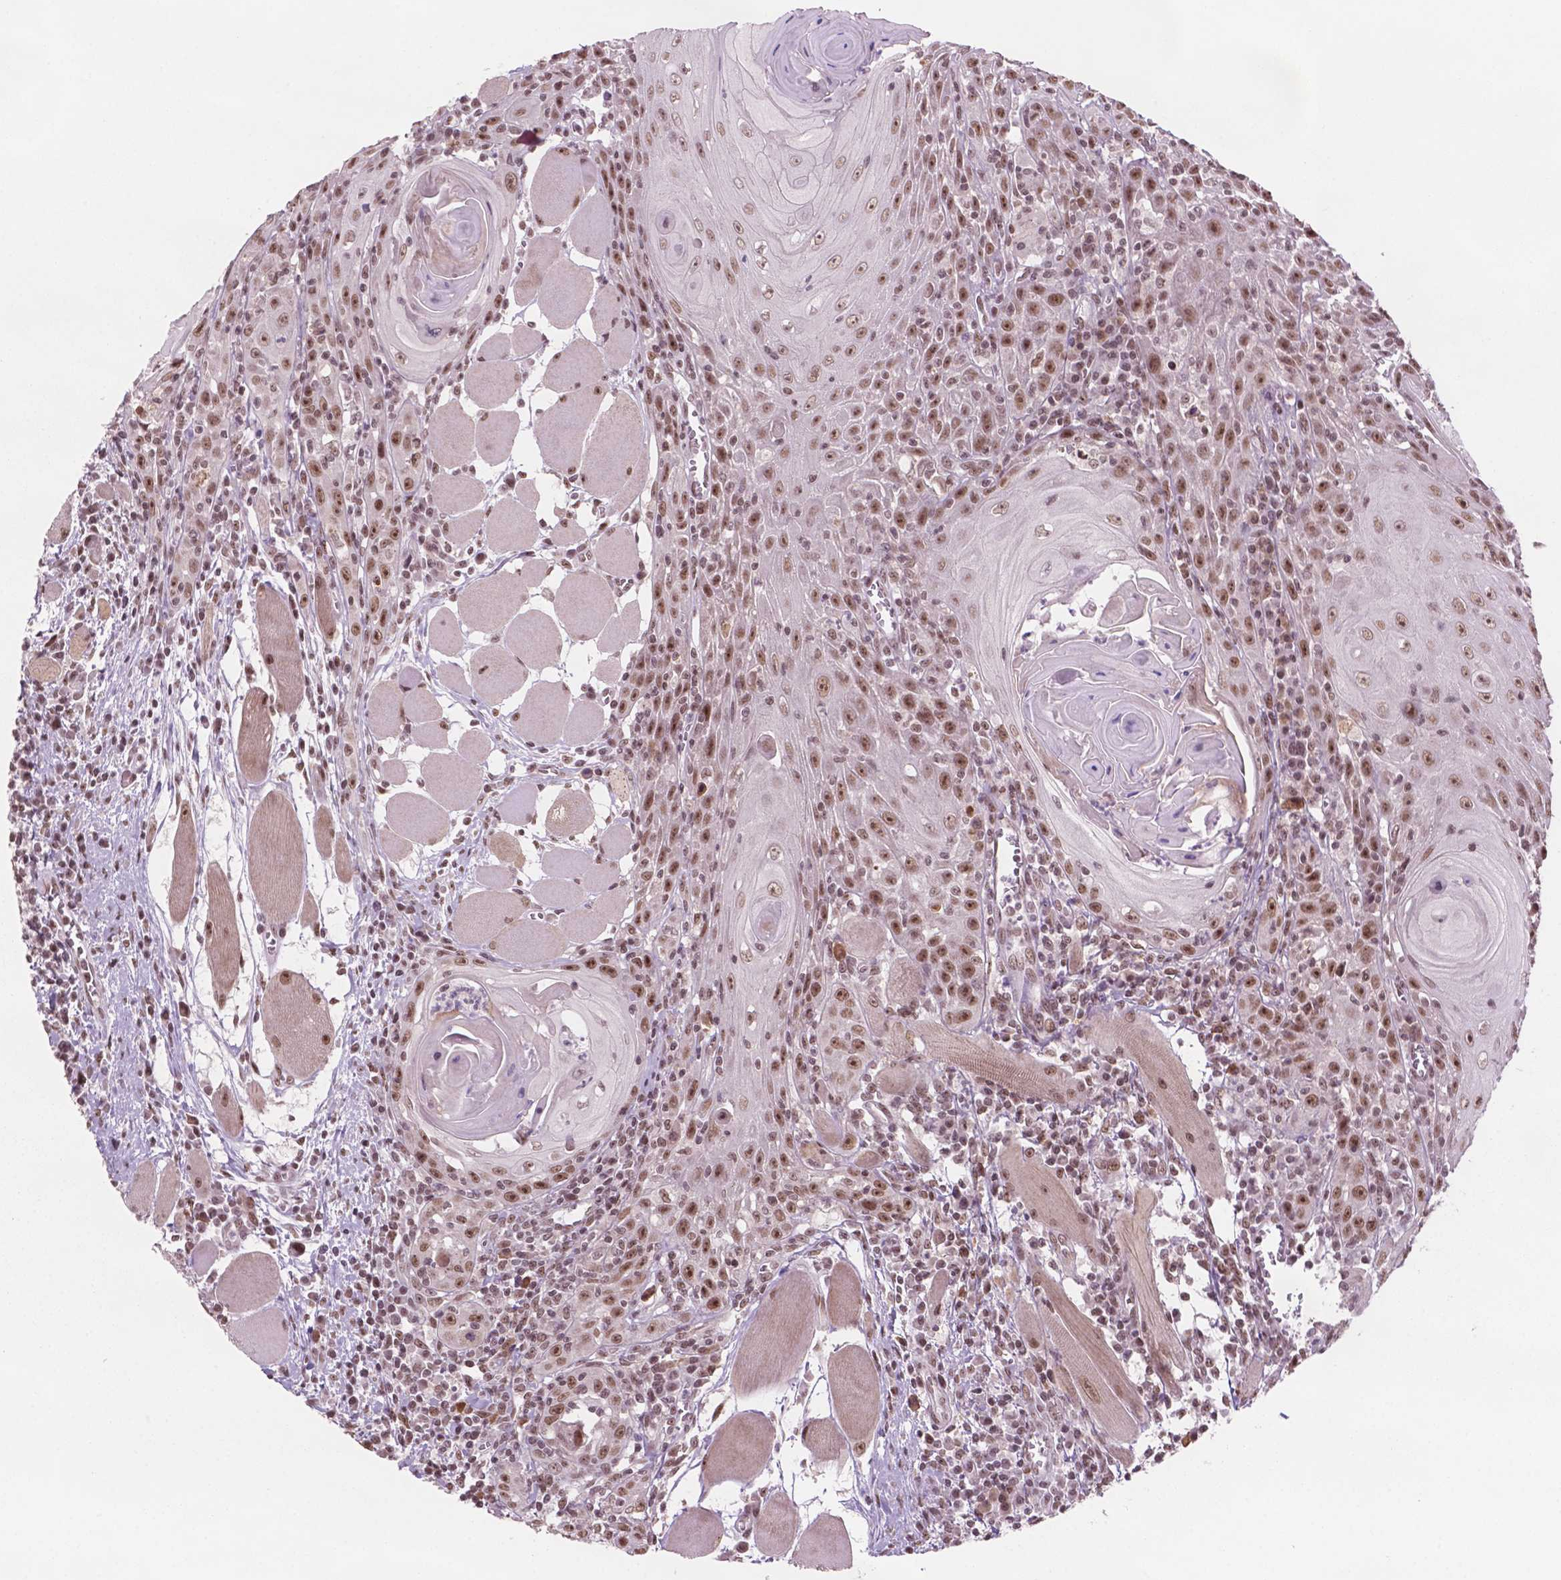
{"staining": {"intensity": "moderate", "quantity": ">75%", "location": "nuclear"}, "tissue": "head and neck cancer", "cell_type": "Tumor cells", "image_type": "cancer", "snomed": [{"axis": "morphology", "description": "Normal tissue, NOS"}, {"axis": "morphology", "description": "Squamous cell carcinoma, NOS"}, {"axis": "topography", "description": "Oral tissue"}, {"axis": "topography", "description": "Head-Neck"}], "caption": "Head and neck squamous cell carcinoma stained for a protein reveals moderate nuclear positivity in tumor cells.", "gene": "POLR2E", "patient": {"sex": "male", "age": 52}}